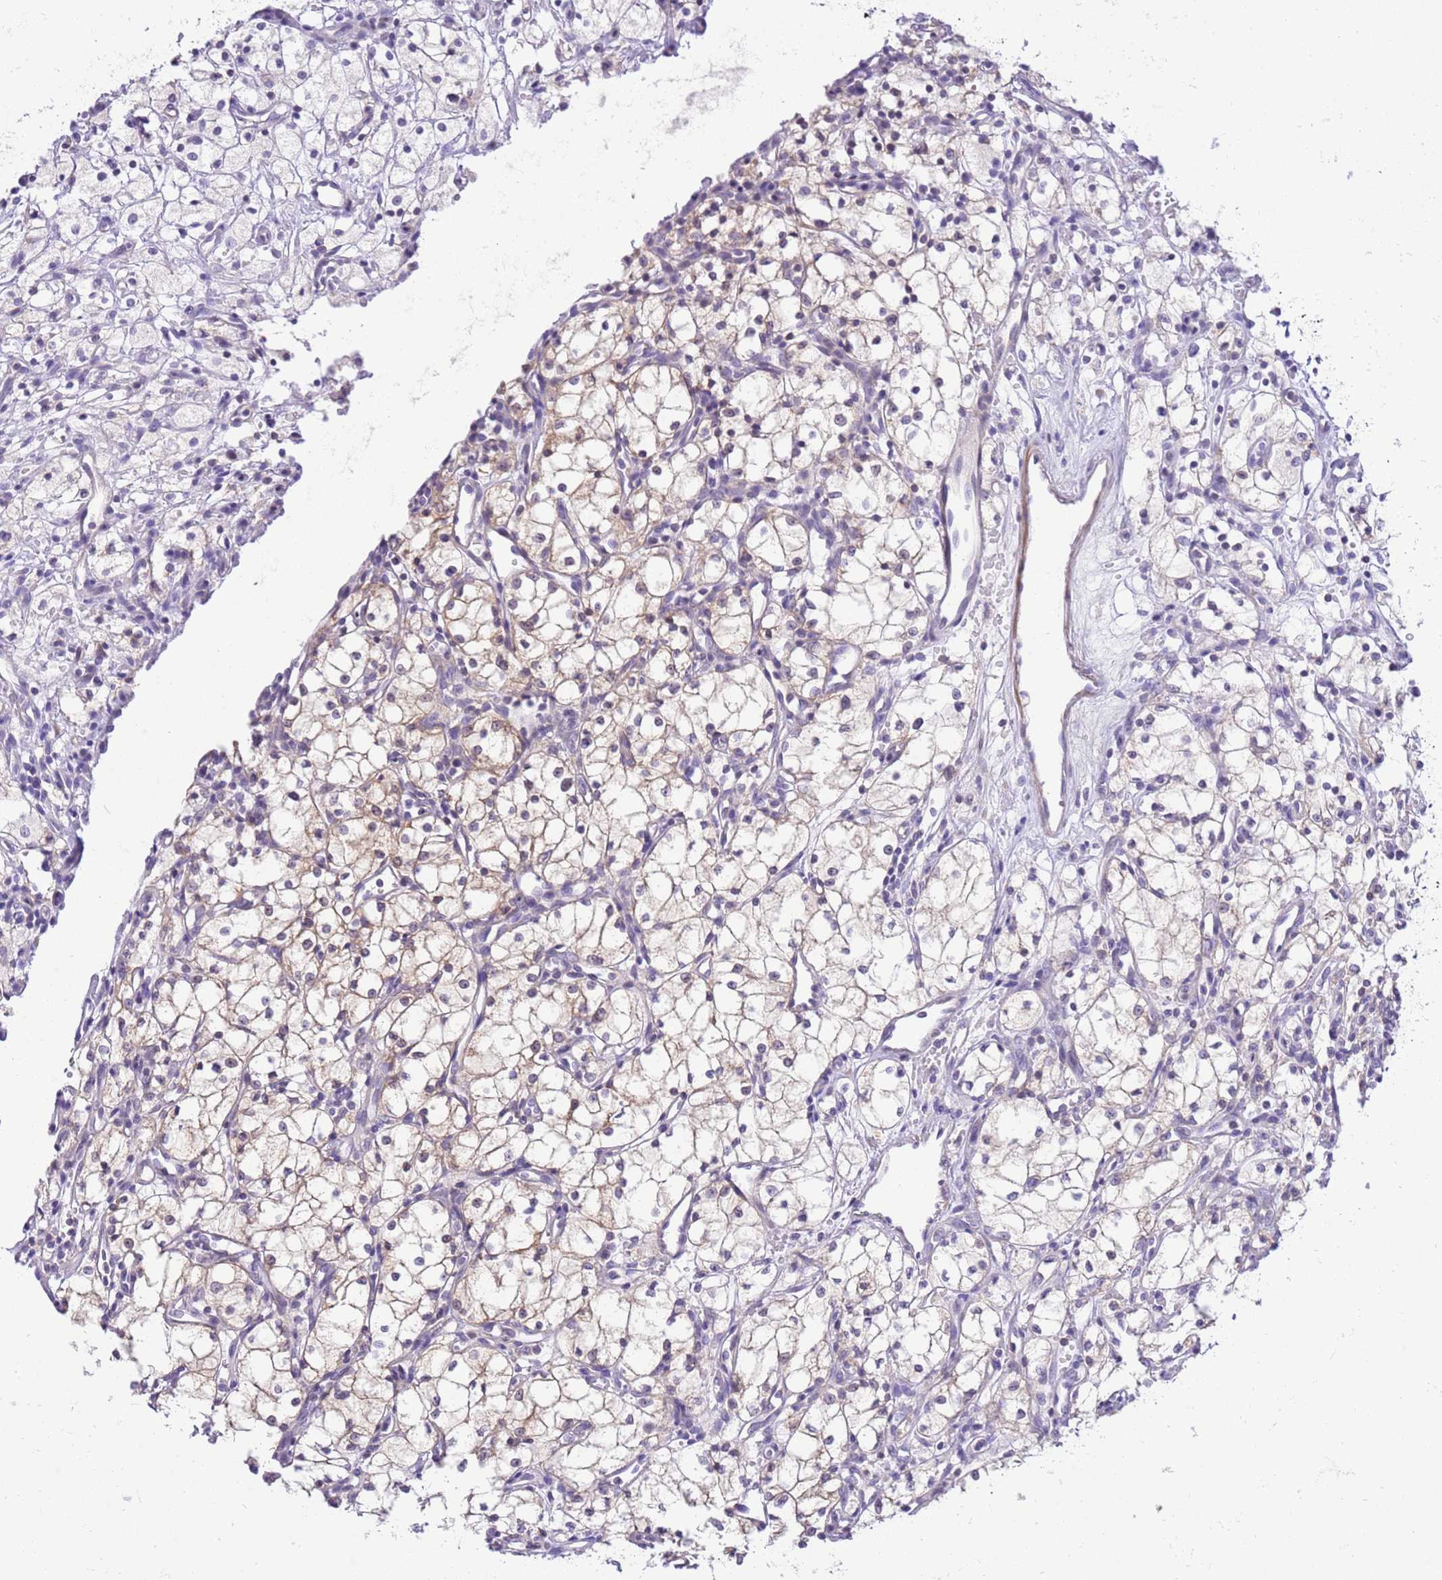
{"staining": {"intensity": "moderate", "quantity": "<25%", "location": "cytoplasmic/membranous"}, "tissue": "renal cancer", "cell_type": "Tumor cells", "image_type": "cancer", "snomed": [{"axis": "morphology", "description": "Adenocarcinoma, NOS"}, {"axis": "topography", "description": "Kidney"}], "caption": "An image of human renal cancer (adenocarcinoma) stained for a protein reveals moderate cytoplasmic/membranous brown staining in tumor cells.", "gene": "GLCE", "patient": {"sex": "male", "age": 59}}